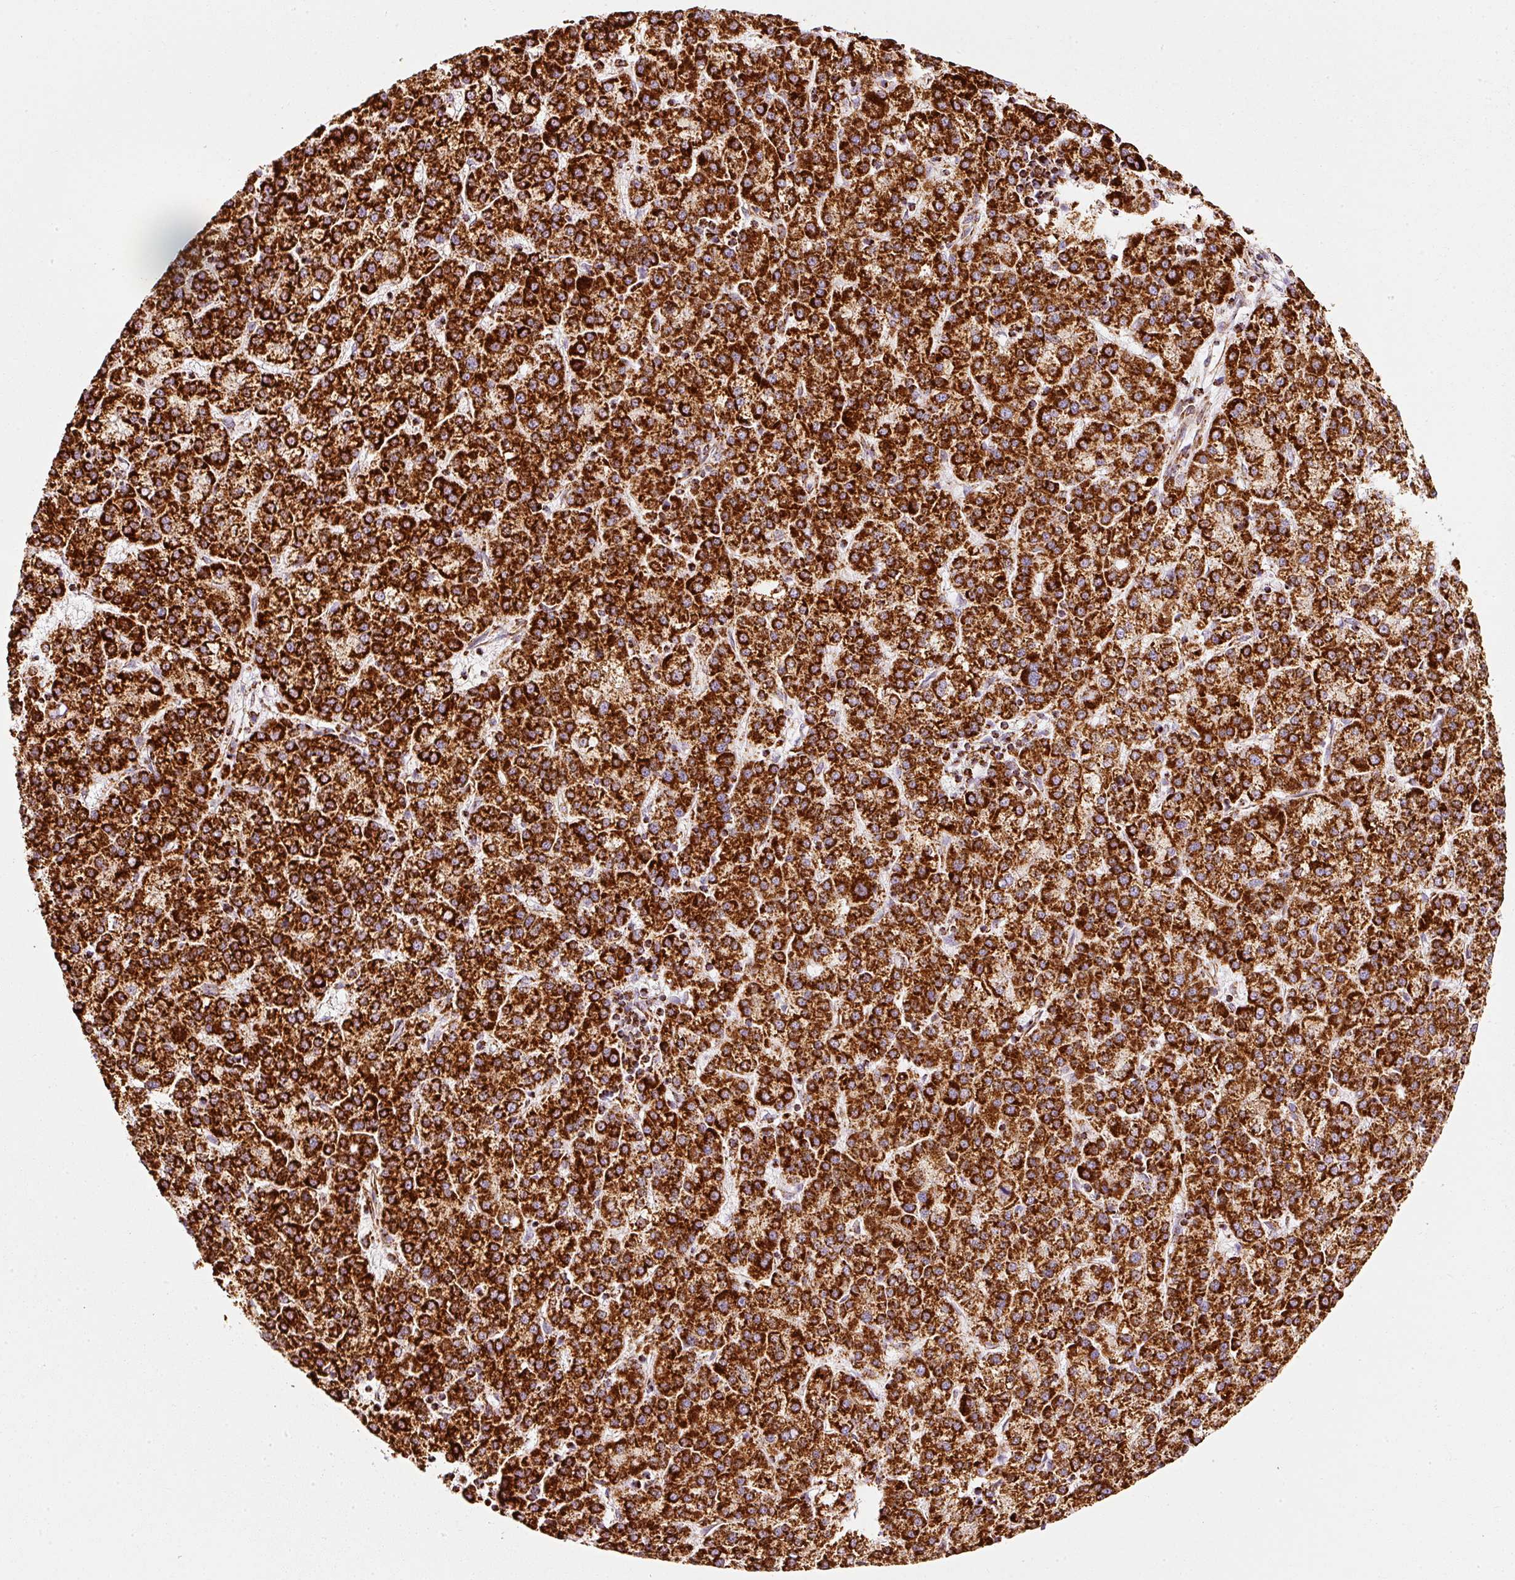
{"staining": {"intensity": "strong", "quantity": ">75%", "location": "cytoplasmic/membranous"}, "tissue": "liver cancer", "cell_type": "Tumor cells", "image_type": "cancer", "snomed": [{"axis": "morphology", "description": "Carcinoma, Hepatocellular, NOS"}, {"axis": "topography", "description": "Liver"}], "caption": "Liver cancer (hepatocellular carcinoma) stained for a protein (brown) displays strong cytoplasmic/membranous positive staining in approximately >75% of tumor cells.", "gene": "MT-CO2", "patient": {"sex": "female", "age": 58}}